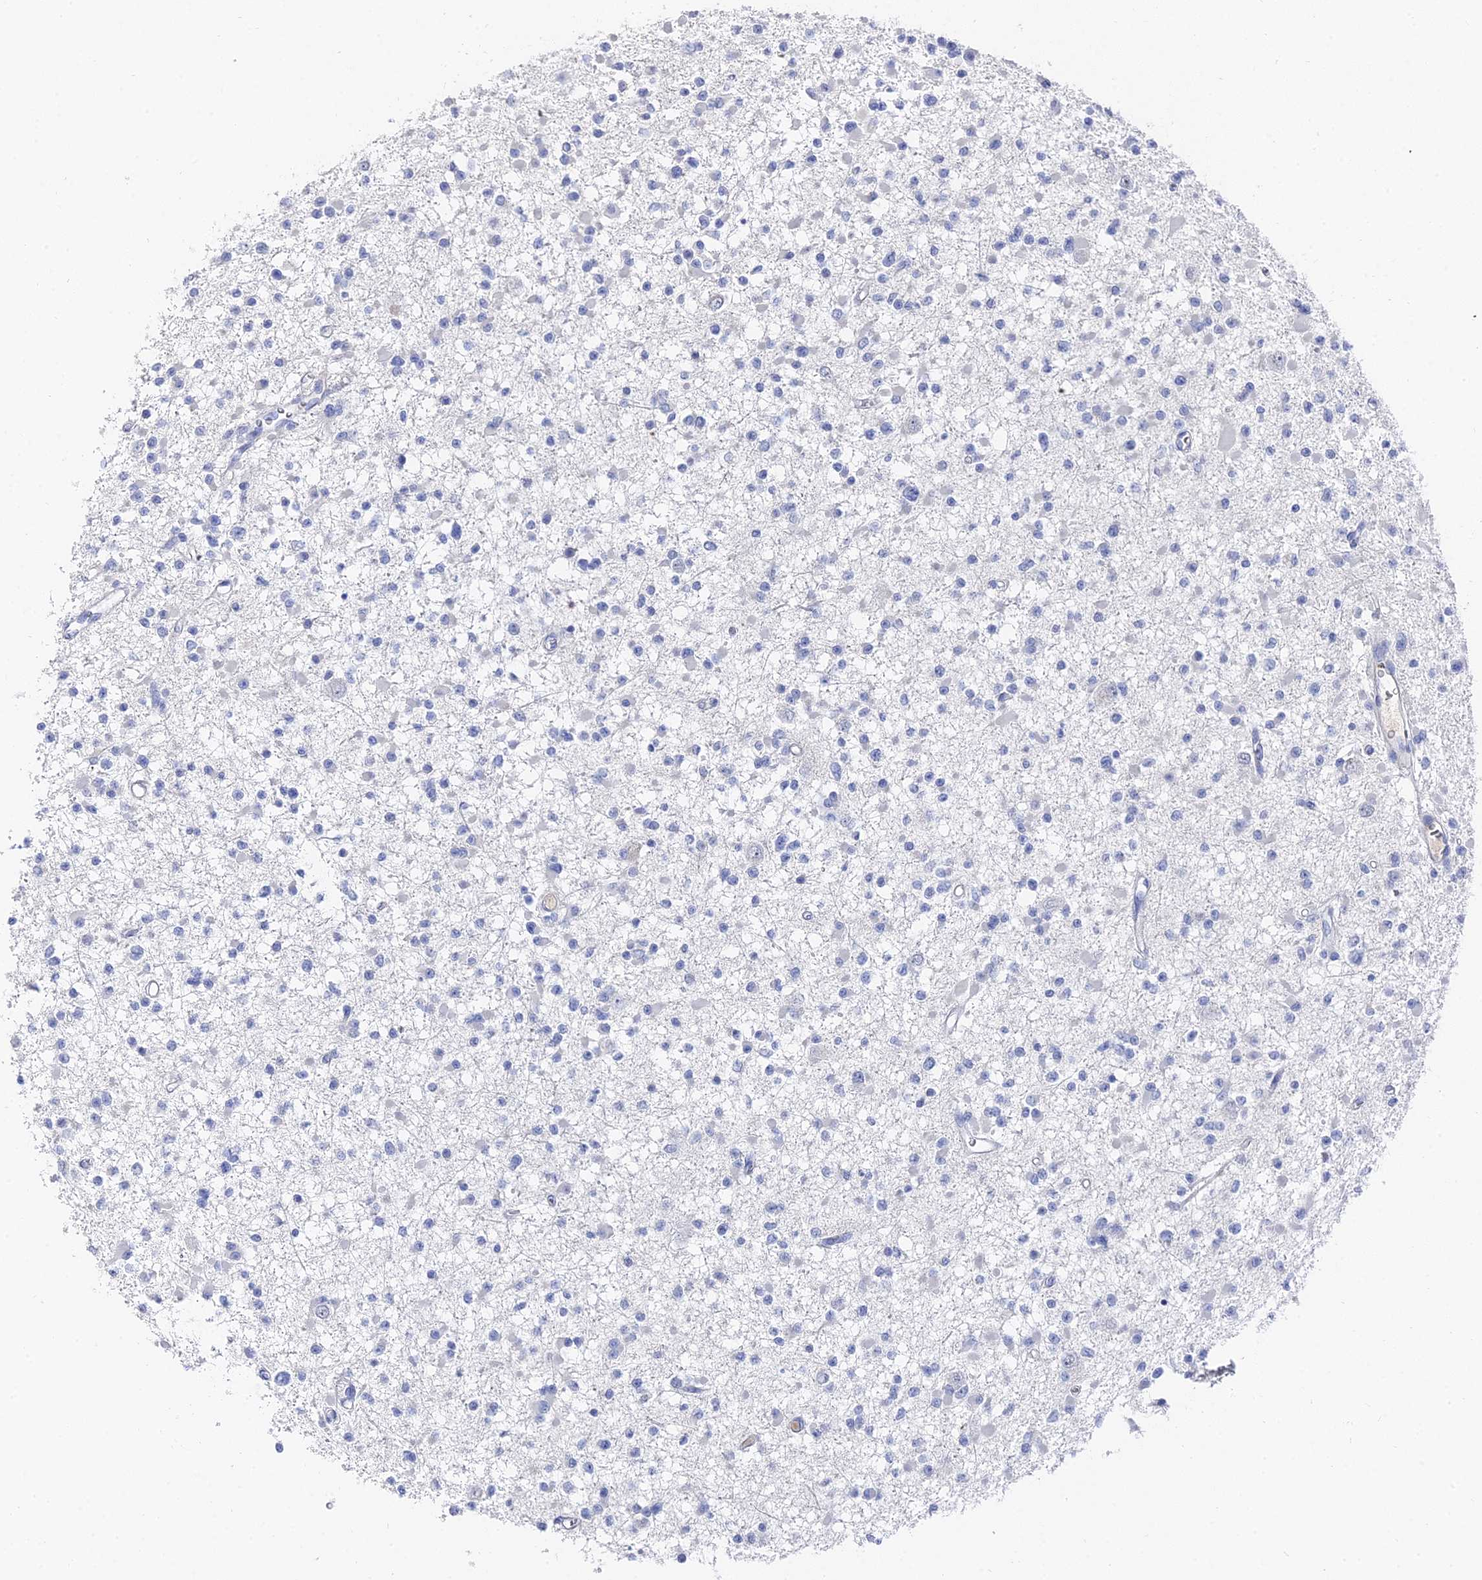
{"staining": {"intensity": "negative", "quantity": "none", "location": "none"}, "tissue": "glioma", "cell_type": "Tumor cells", "image_type": "cancer", "snomed": [{"axis": "morphology", "description": "Glioma, malignant, Low grade"}, {"axis": "topography", "description": "Brain"}], "caption": "A high-resolution photomicrograph shows immunohistochemistry staining of glioma, which demonstrates no significant expression in tumor cells.", "gene": "KRT17", "patient": {"sex": "female", "age": 22}}